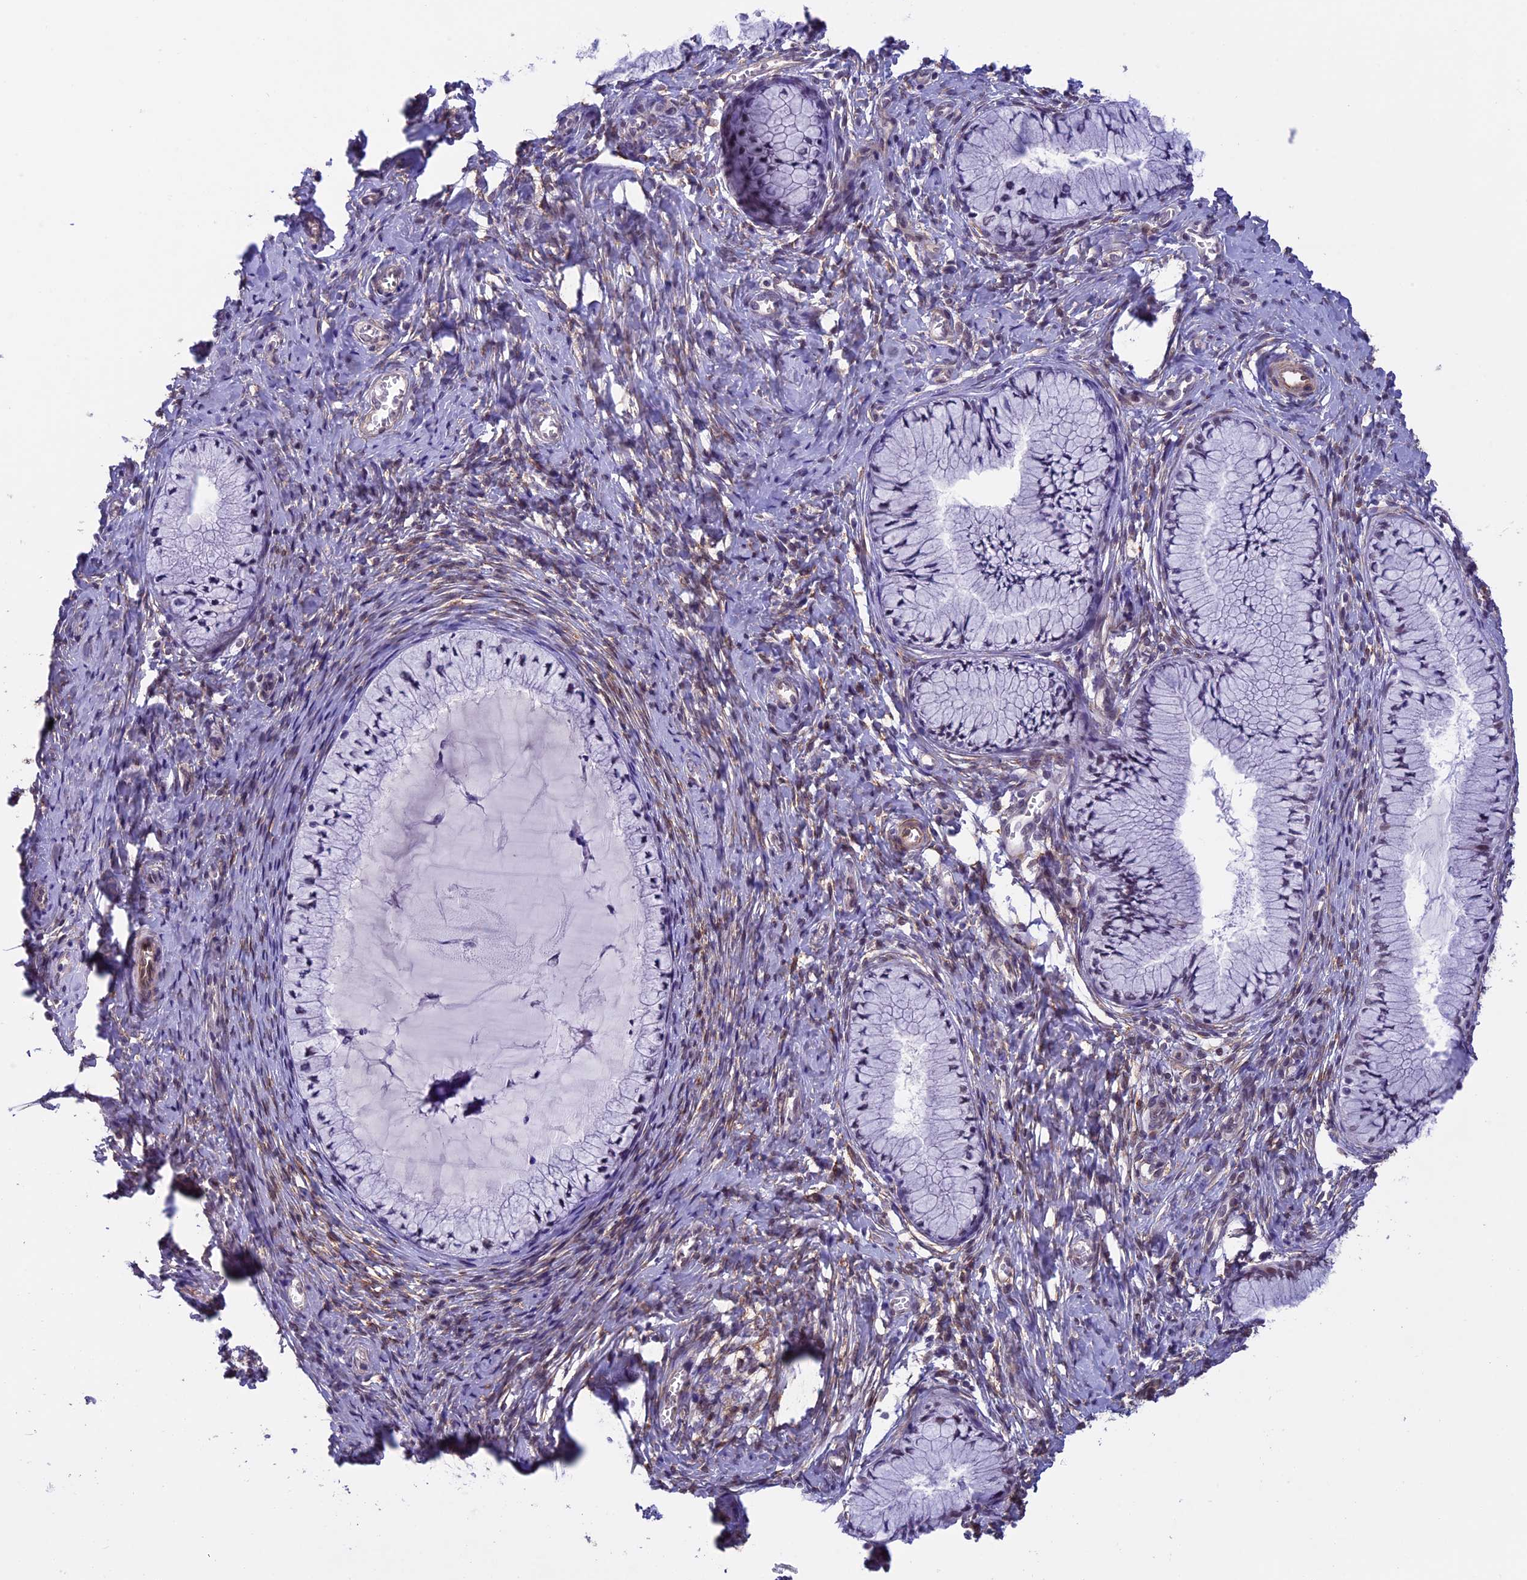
{"staining": {"intensity": "negative", "quantity": "none", "location": "none"}, "tissue": "cervix", "cell_type": "Glandular cells", "image_type": "normal", "snomed": [{"axis": "morphology", "description": "Normal tissue, NOS"}, {"axis": "topography", "description": "Cervix"}], "caption": "Immunohistochemical staining of unremarkable human cervix displays no significant positivity in glandular cells. The staining is performed using DAB (3,3'-diaminobenzidine) brown chromogen with nuclei counter-stained in using hematoxylin.", "gene": "NIPBL", "patient": {"sex": "female", "age": 42}}